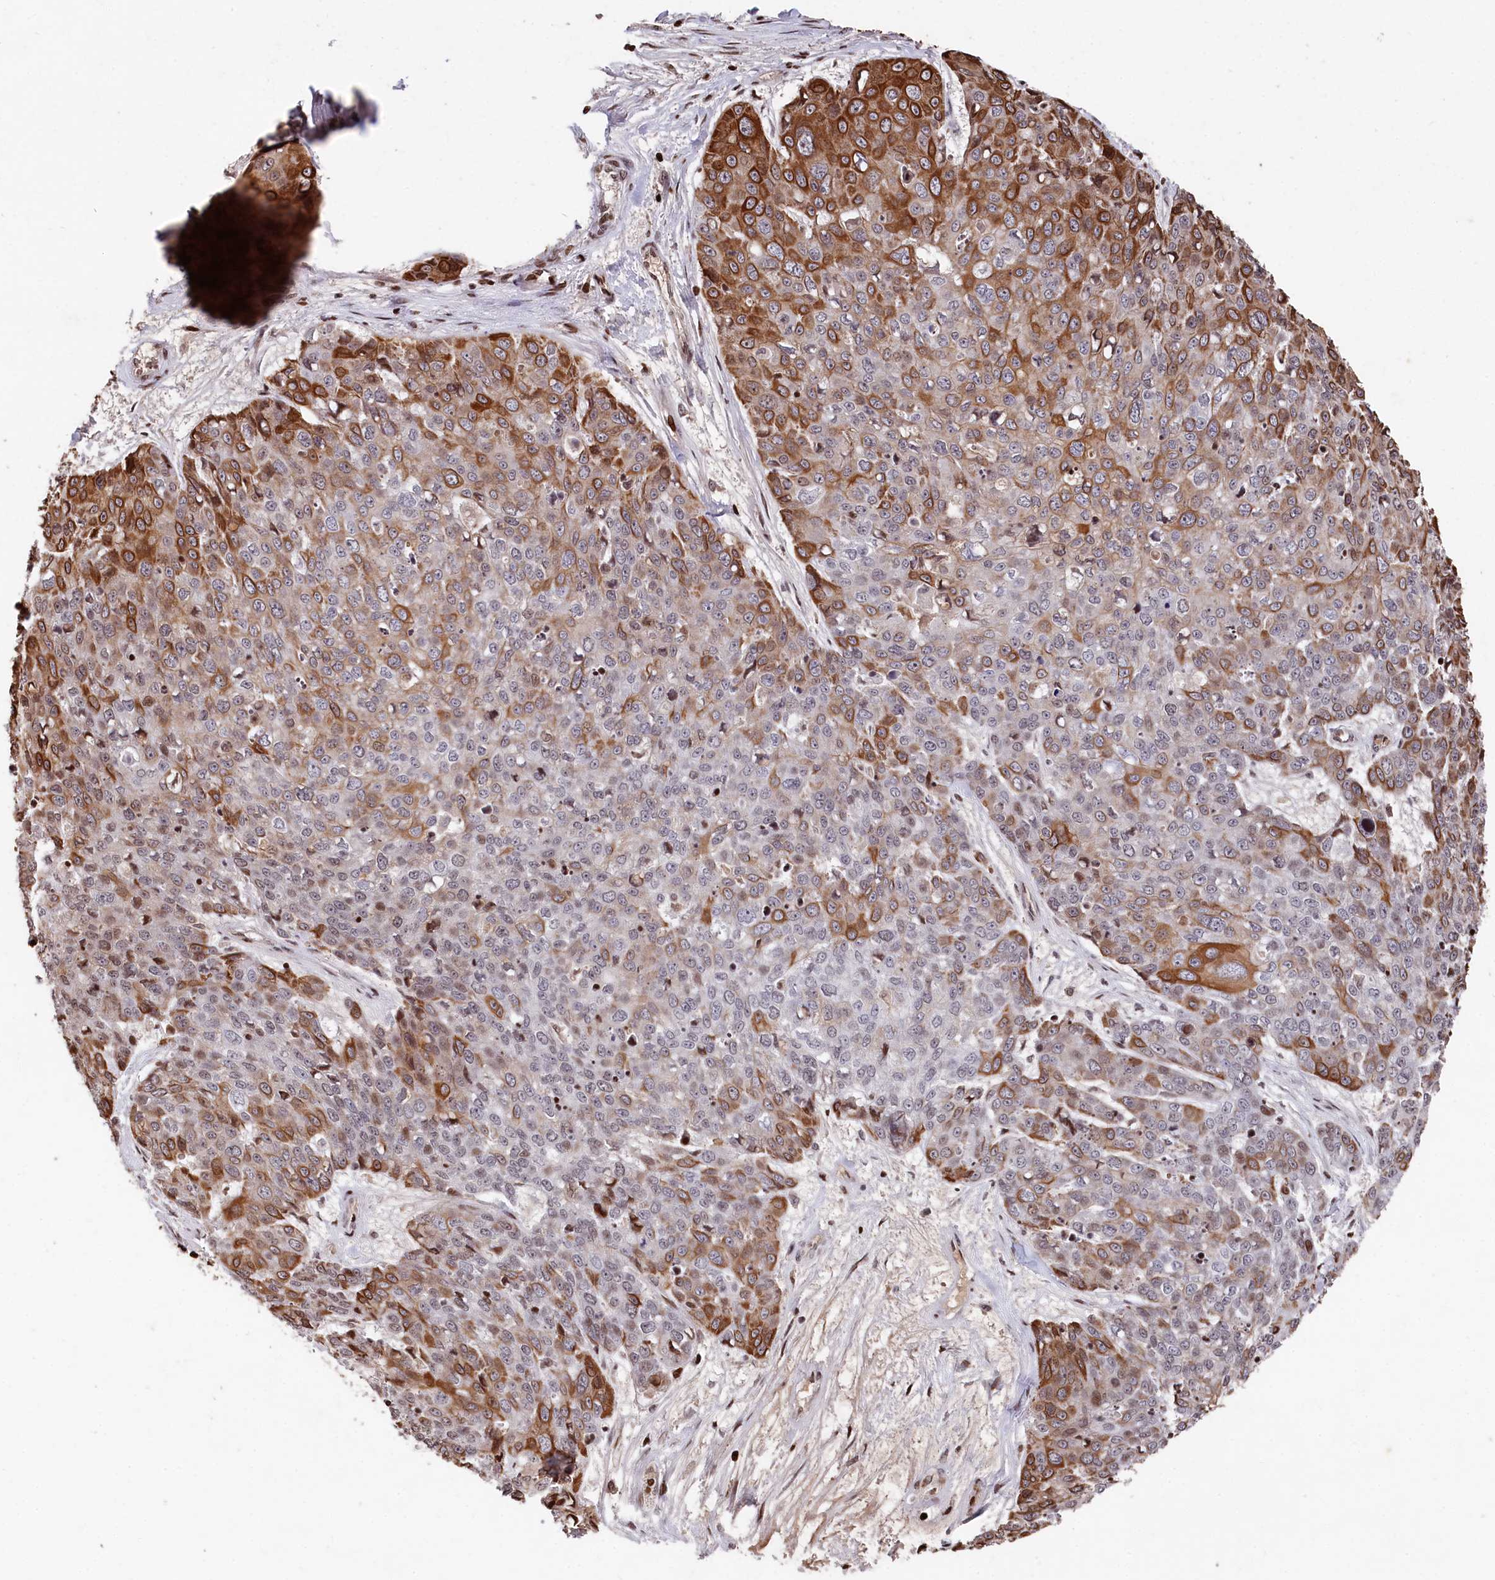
{"staining": {"intensity": "strong", "quantity": "<25%", "location": "cytoplasmic/membranous"}, "tissue": "skin cancer", "cell_type": "Tumor cells", "image_type": "cancer", "snomed": [{"axis": "morphology", "description": "Squamous cell carcinoma, NOS"}, {"axis": "topography", "description": "Skin"}], "caption": "A brown stain highlights strong cytoplasmic/membranous staining of a protein in skin cancer tumor cells.", "gene": "MCF2L2", "patient": {"sex": "male", "age": 71}}